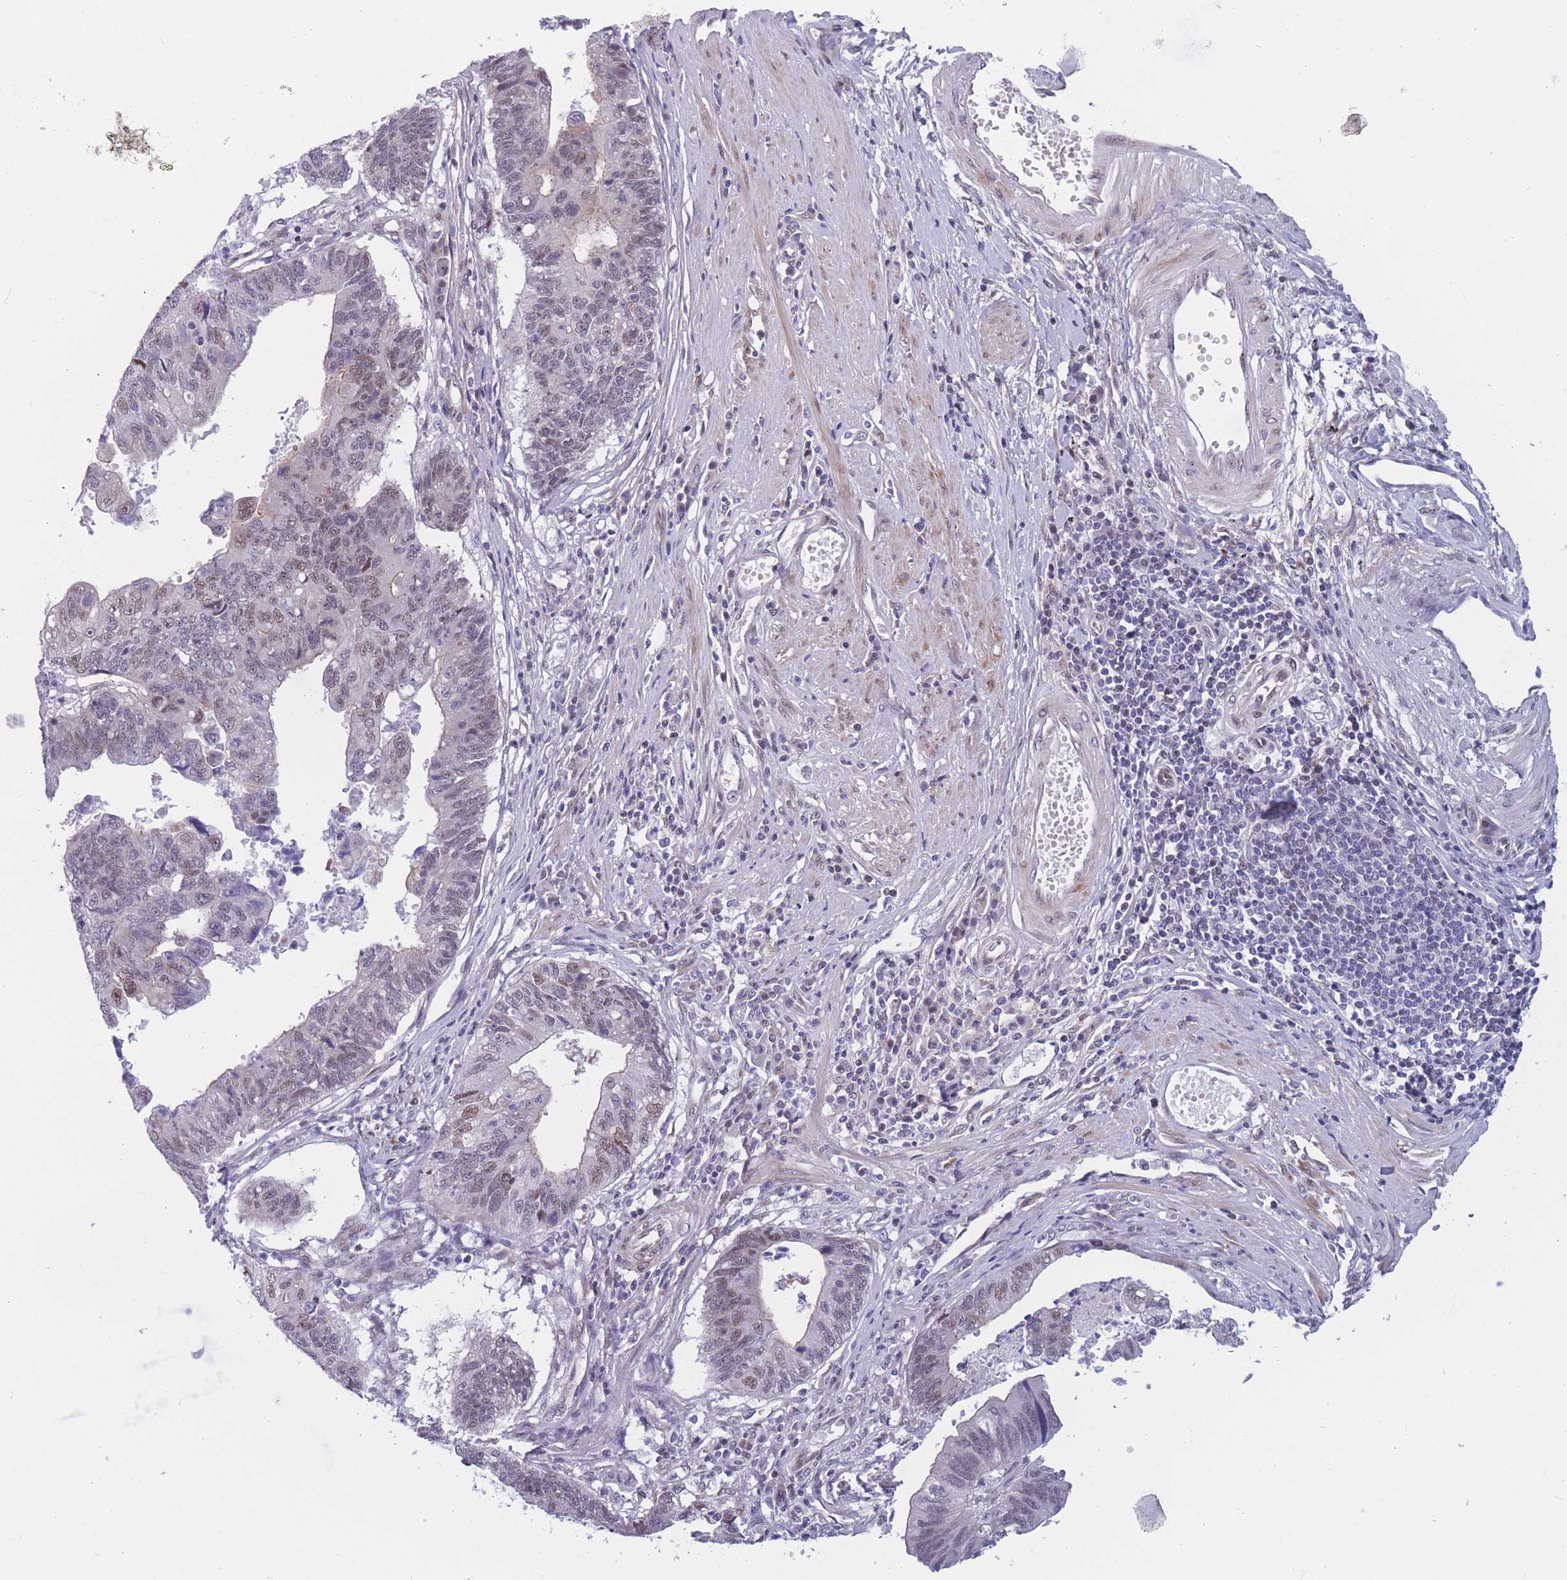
{"staining": {"intensity": "weak", "quantity": "<25%", "location": "nuclear"}, "tissue": "stomach cancer", "cell_type": "Tumor cells", "image_type": "cancer", "snomed": [{"axis": "morphology", "description": "Adenocarcinoma, NOS"}, {"axis": "topography", "description": "Stomach"}], "caption": "DAB immunohistochemical staining of human stomach cancer (adenocarcinoma) reveals no significant expression in tumor cells.", "gene": "BCL9L", "patient": {"sex": "male", "age": 59}}